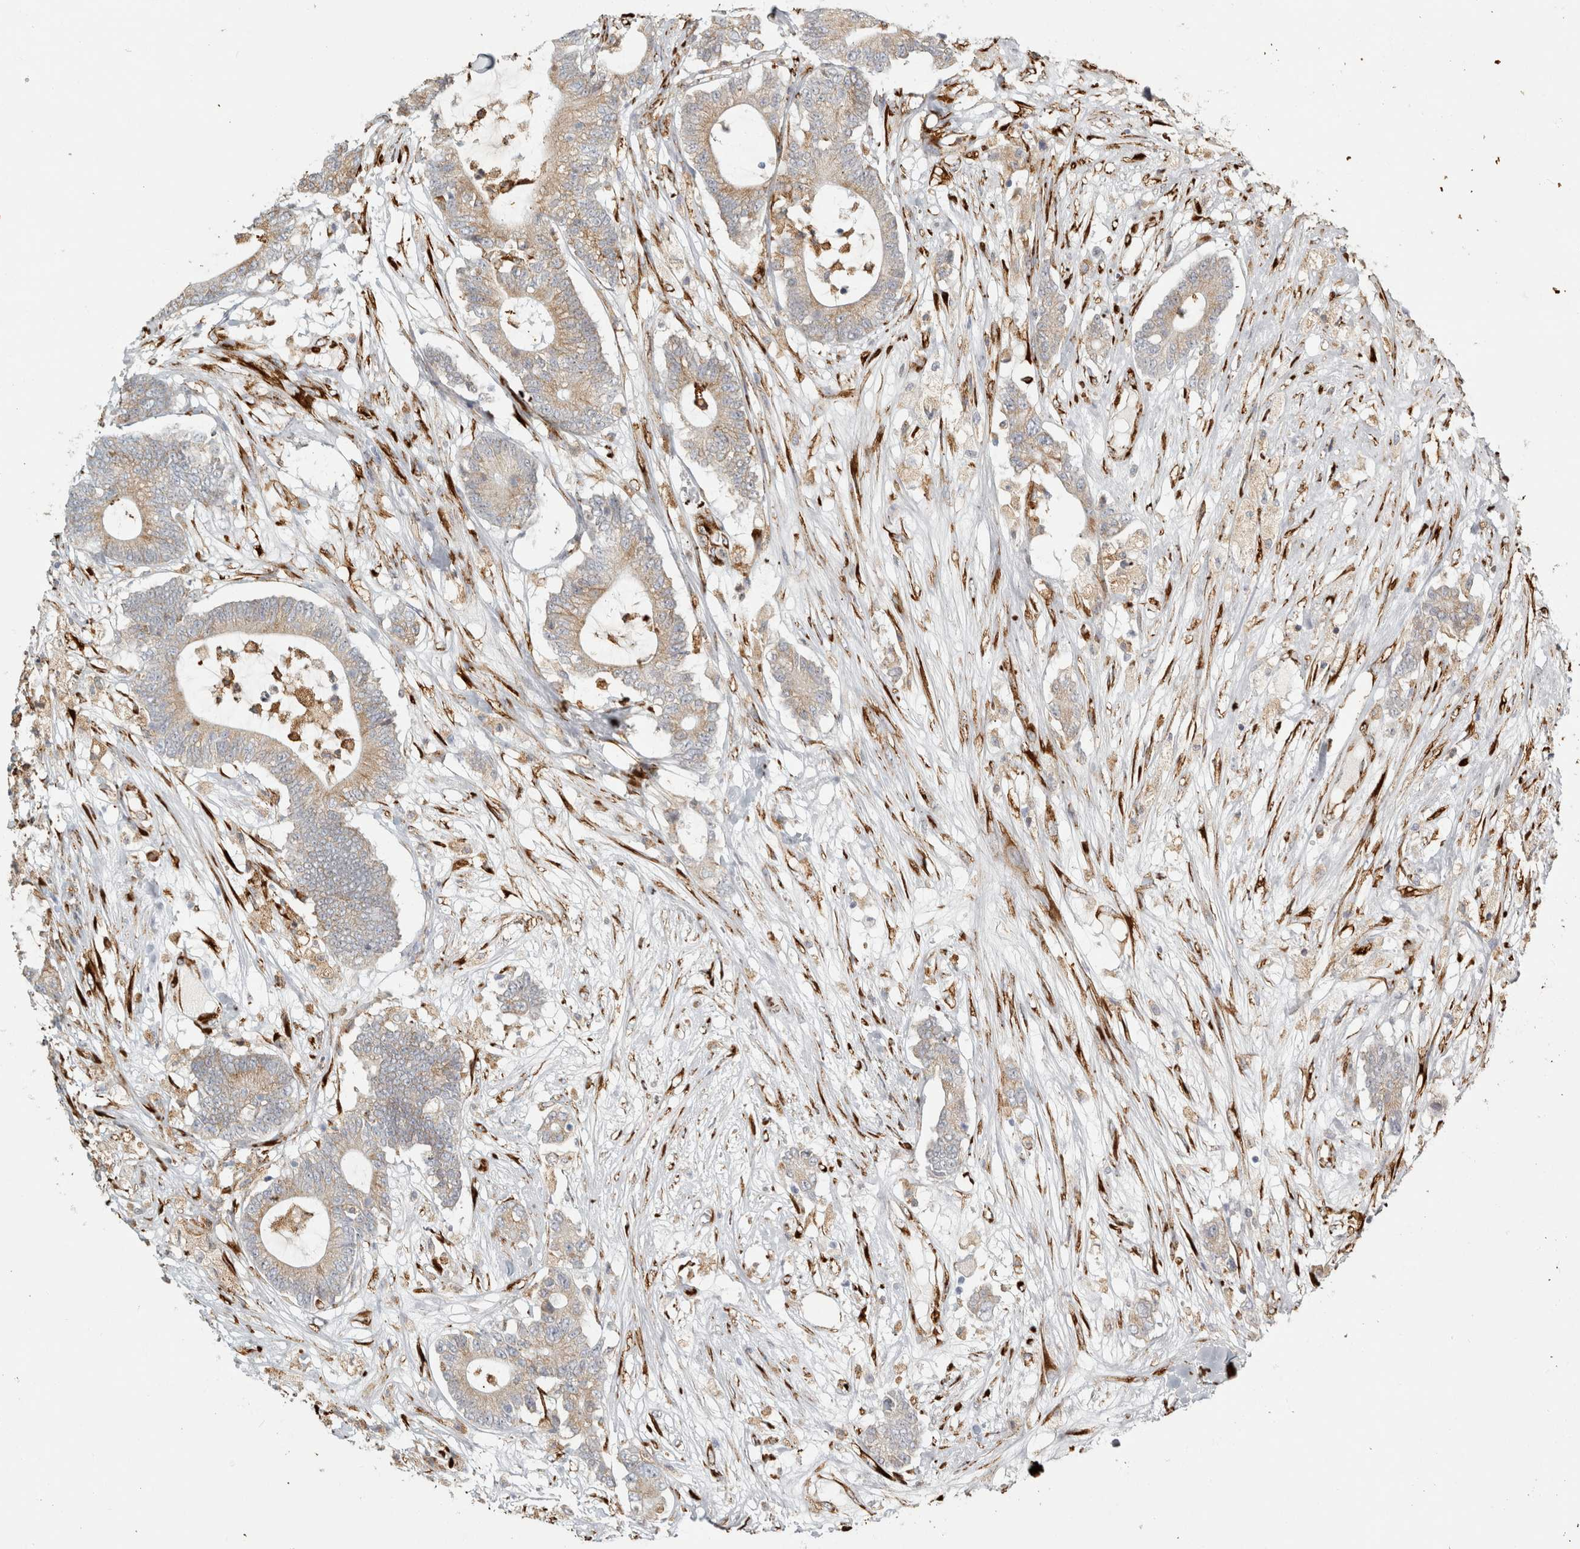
{"staining": {"intensity": "weak", "quantity": "25%-75%", "location": "cytoplasmic/membranous"}, "tissue": "colorectal cancer", "cell_type": "Tumor cells", "image_type": "cancer", "snomed": [{"axis": "morphology", "description": "Adenocarcinoma, NOS"}, {"axis": "topography", "description": "Colon"}], "caption": "IHC of colorectal cancer displays low levels of weak cytoplasmic/membranous positivity in about 25%-75% of tumor cells.", "gene": "OSTN", "patient": {"sex": "female", "age": 84}}